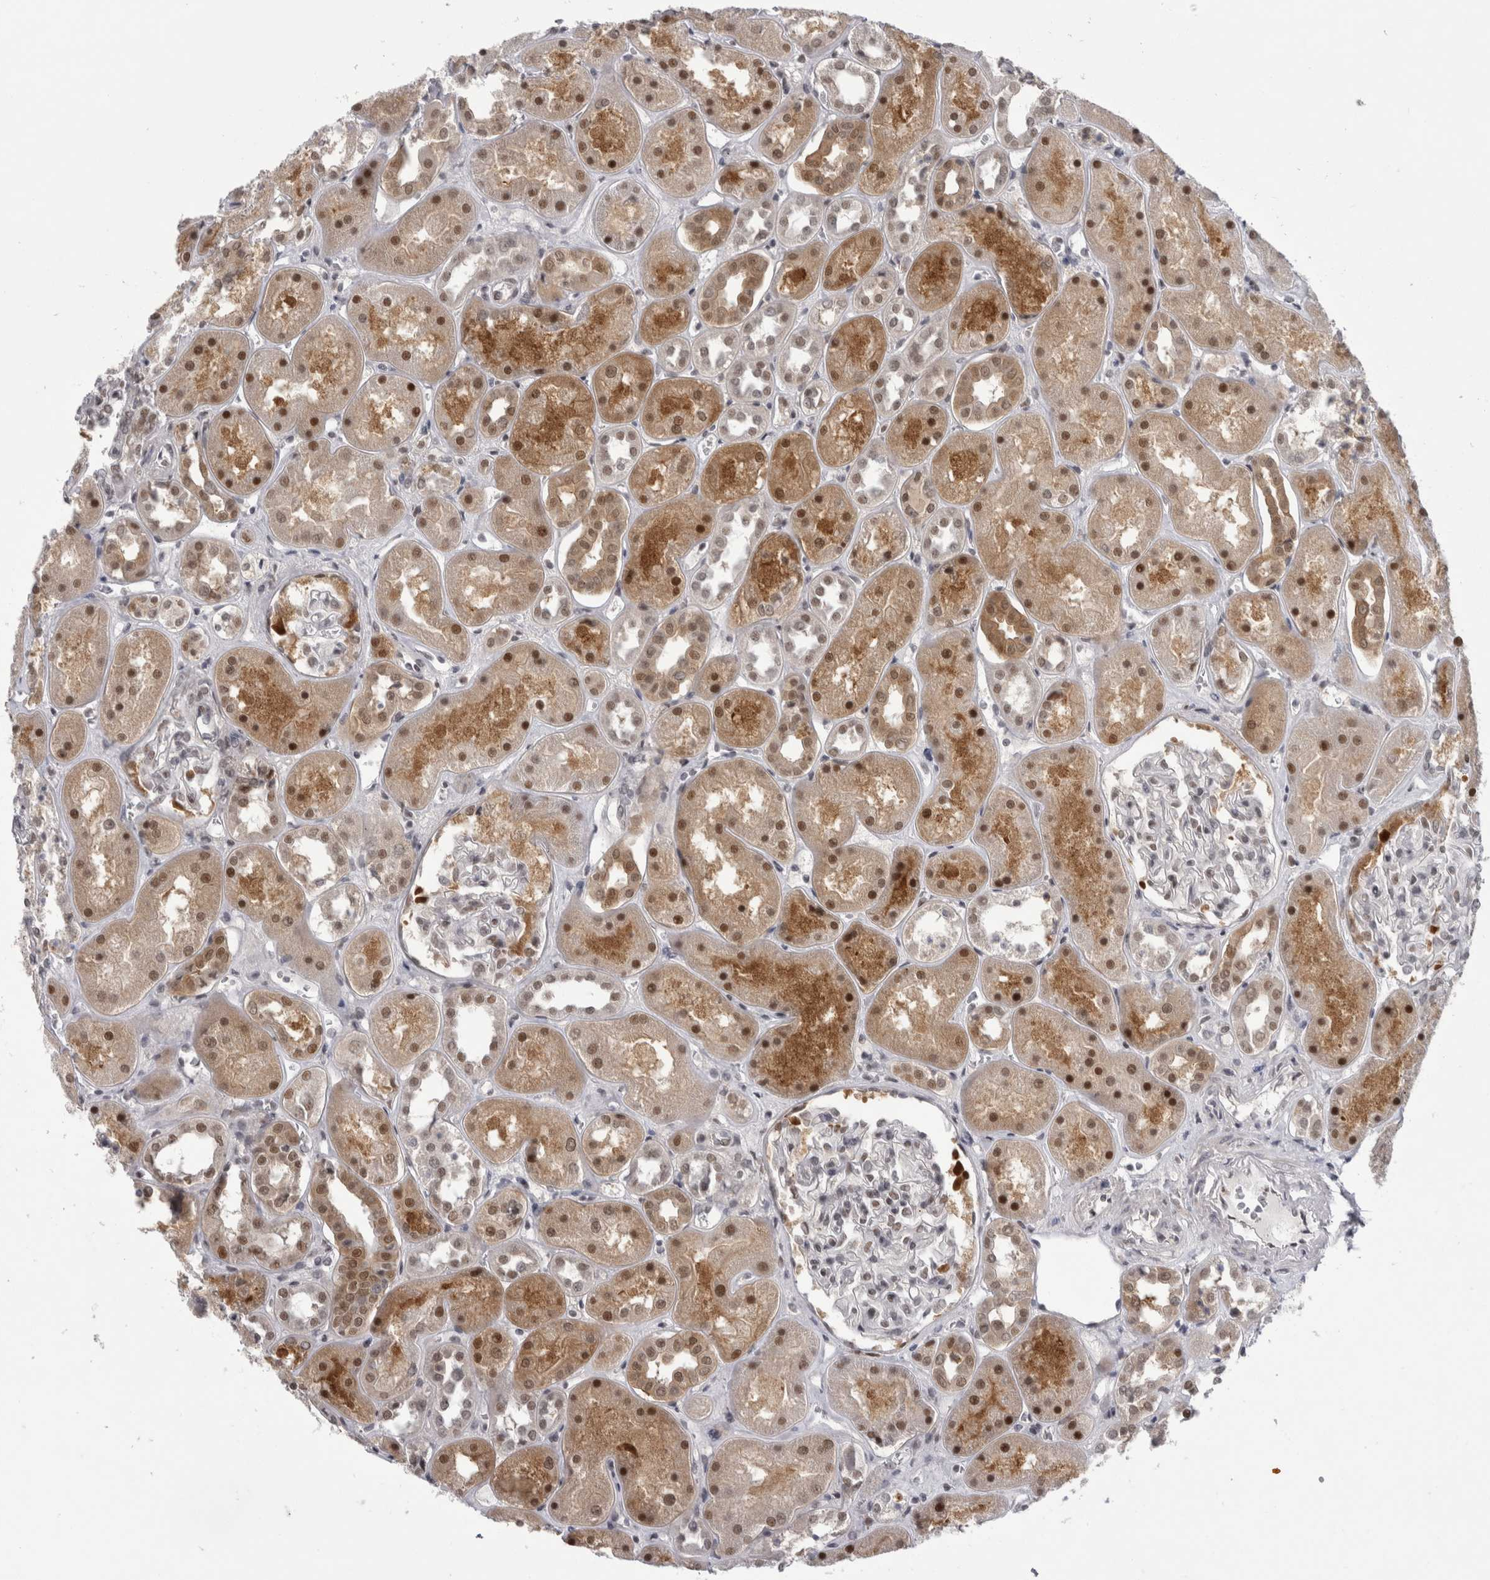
{"staining": {"intensity": "moderate", "quantity": "<25%", "location": "nuclear"}, "tissue": "kidney", "cell_type": "Cells in glomeruli", "image_type": "normal", "snomed": [{"axis": "morphology", "description": "Normal tissue, NOS"}, {"axis": "topography", "description": "Kidney"}], "caption": "Immunohistochemistry photomicrograph of normal human kidney stained for a protein (brown), which reveals low levels of moderate nuclear positivity in approximately <25% of cells in glomeruli.", "gene": "PSMB2", "patient": {"sex": "male", "age": 70}}